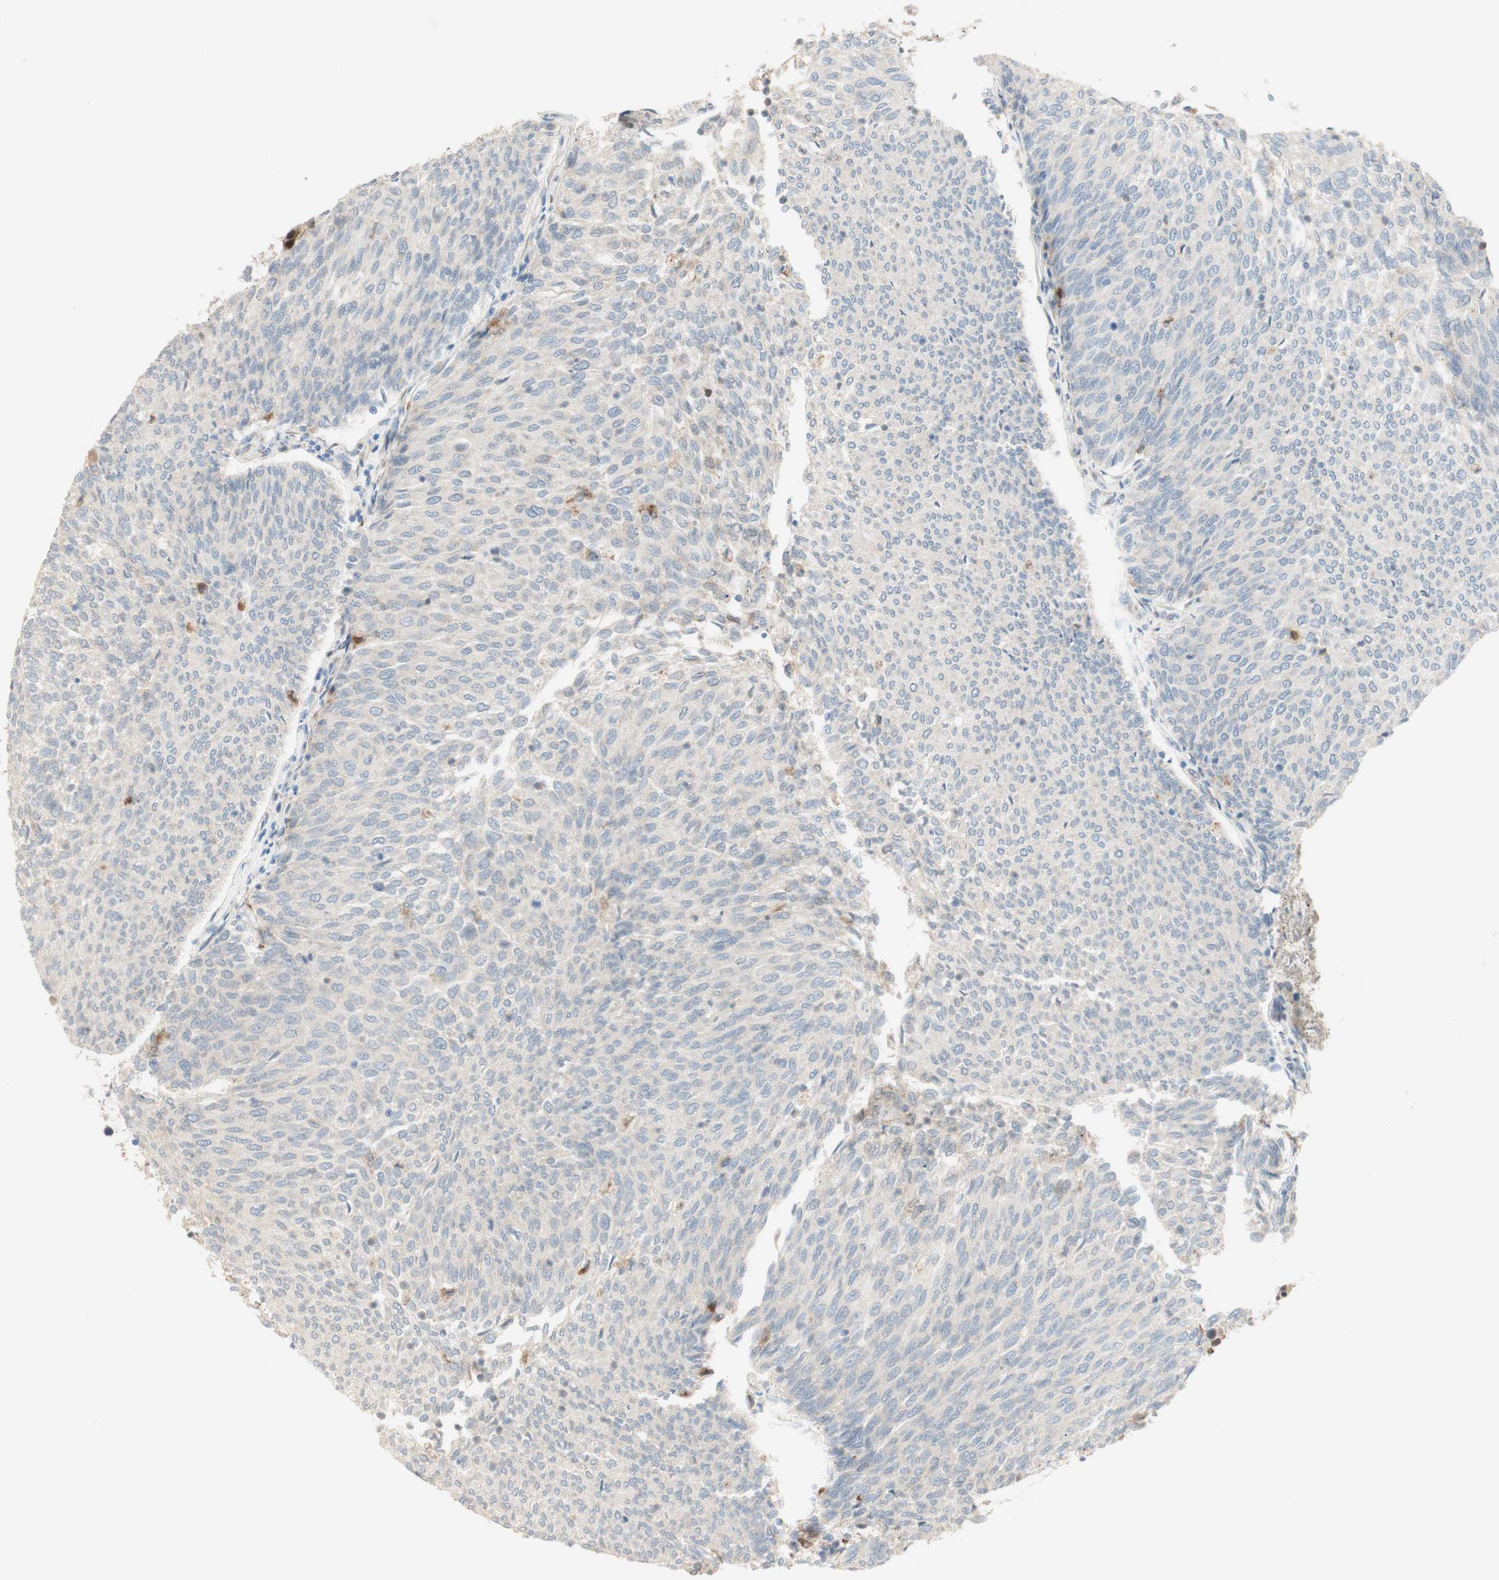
{"staining": {"intensity": "negative", "quantity": "none", "location": "none"}, "tissue": "urothelial cancer", "cell_type": "Tumor cells", "image_type": "cancer", "snomed": [{"axis": "morphology", "description": "Urothelial carcinoma, Low grade"}, {"axis": "topography", "description": "Urinary bladder"}], "caption": "This is an IHC micrograph of human urothelial cancer. There is no staining in tumor cells.", "gene": "GAPT", "patient": {"sex": "female", "age": 79}}